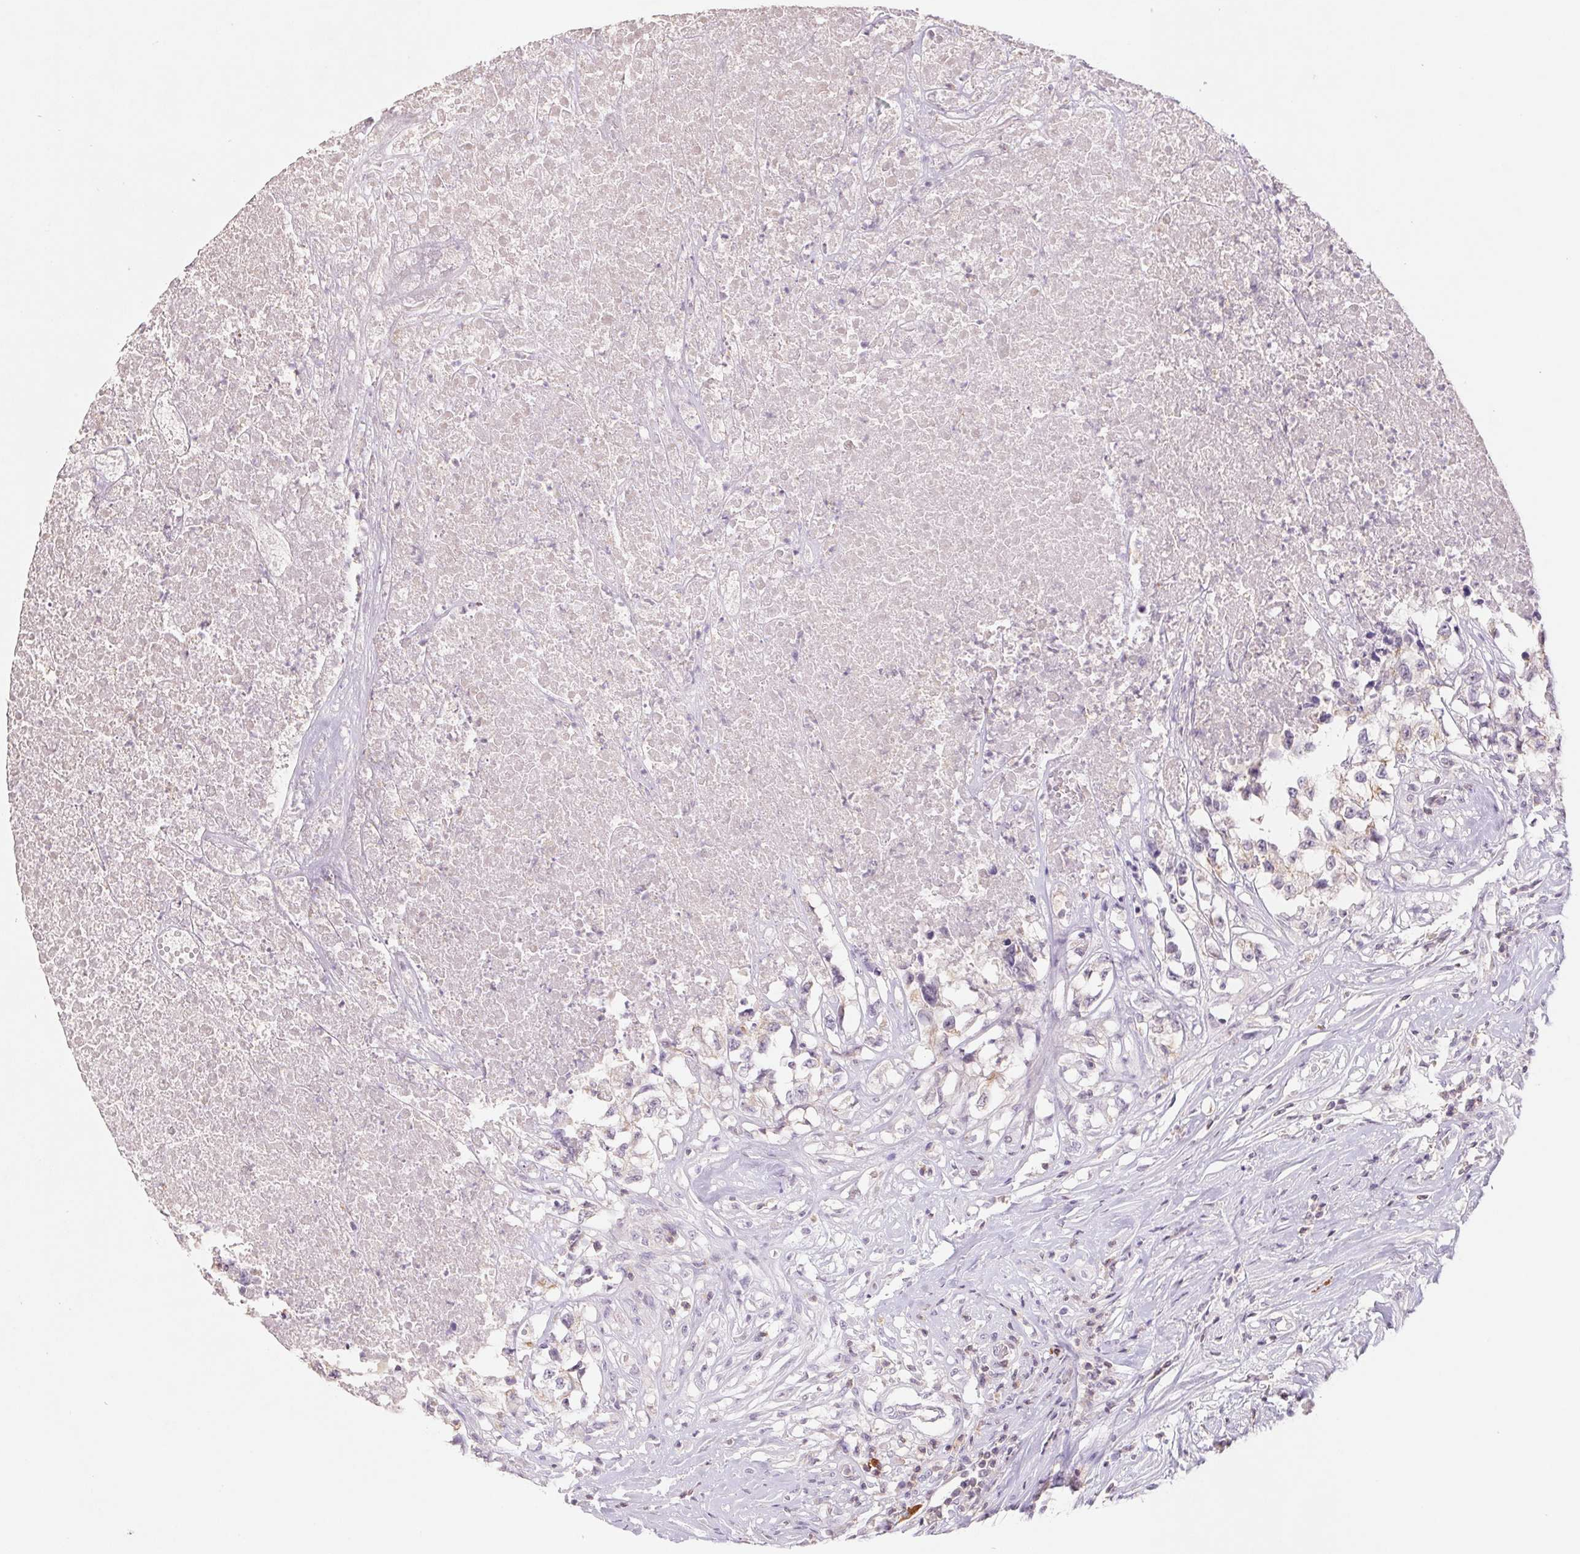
{"staining": {"intensity": "weak", "quantity": "25%-75%", "location": "cytoplasmic/membranous"}, "tissue": "testis cancer", "cell_type": "Tumor cells", "image_type": "cancer", "snomed": [{"axis": "morphology", "description": "Carcinoma, Embryonal, NOS"}, {"axis": "topography", "description": "Testis"}], "caption": "Protein expression analysis of testis cancer (embryonal carcinoma) demonstrates weak cytoplasmic/membranous positivity in approximately 25%-75% of tumor cells.", "gene": "KIF26A", "patient": {"sex": "male", "age": 83}}